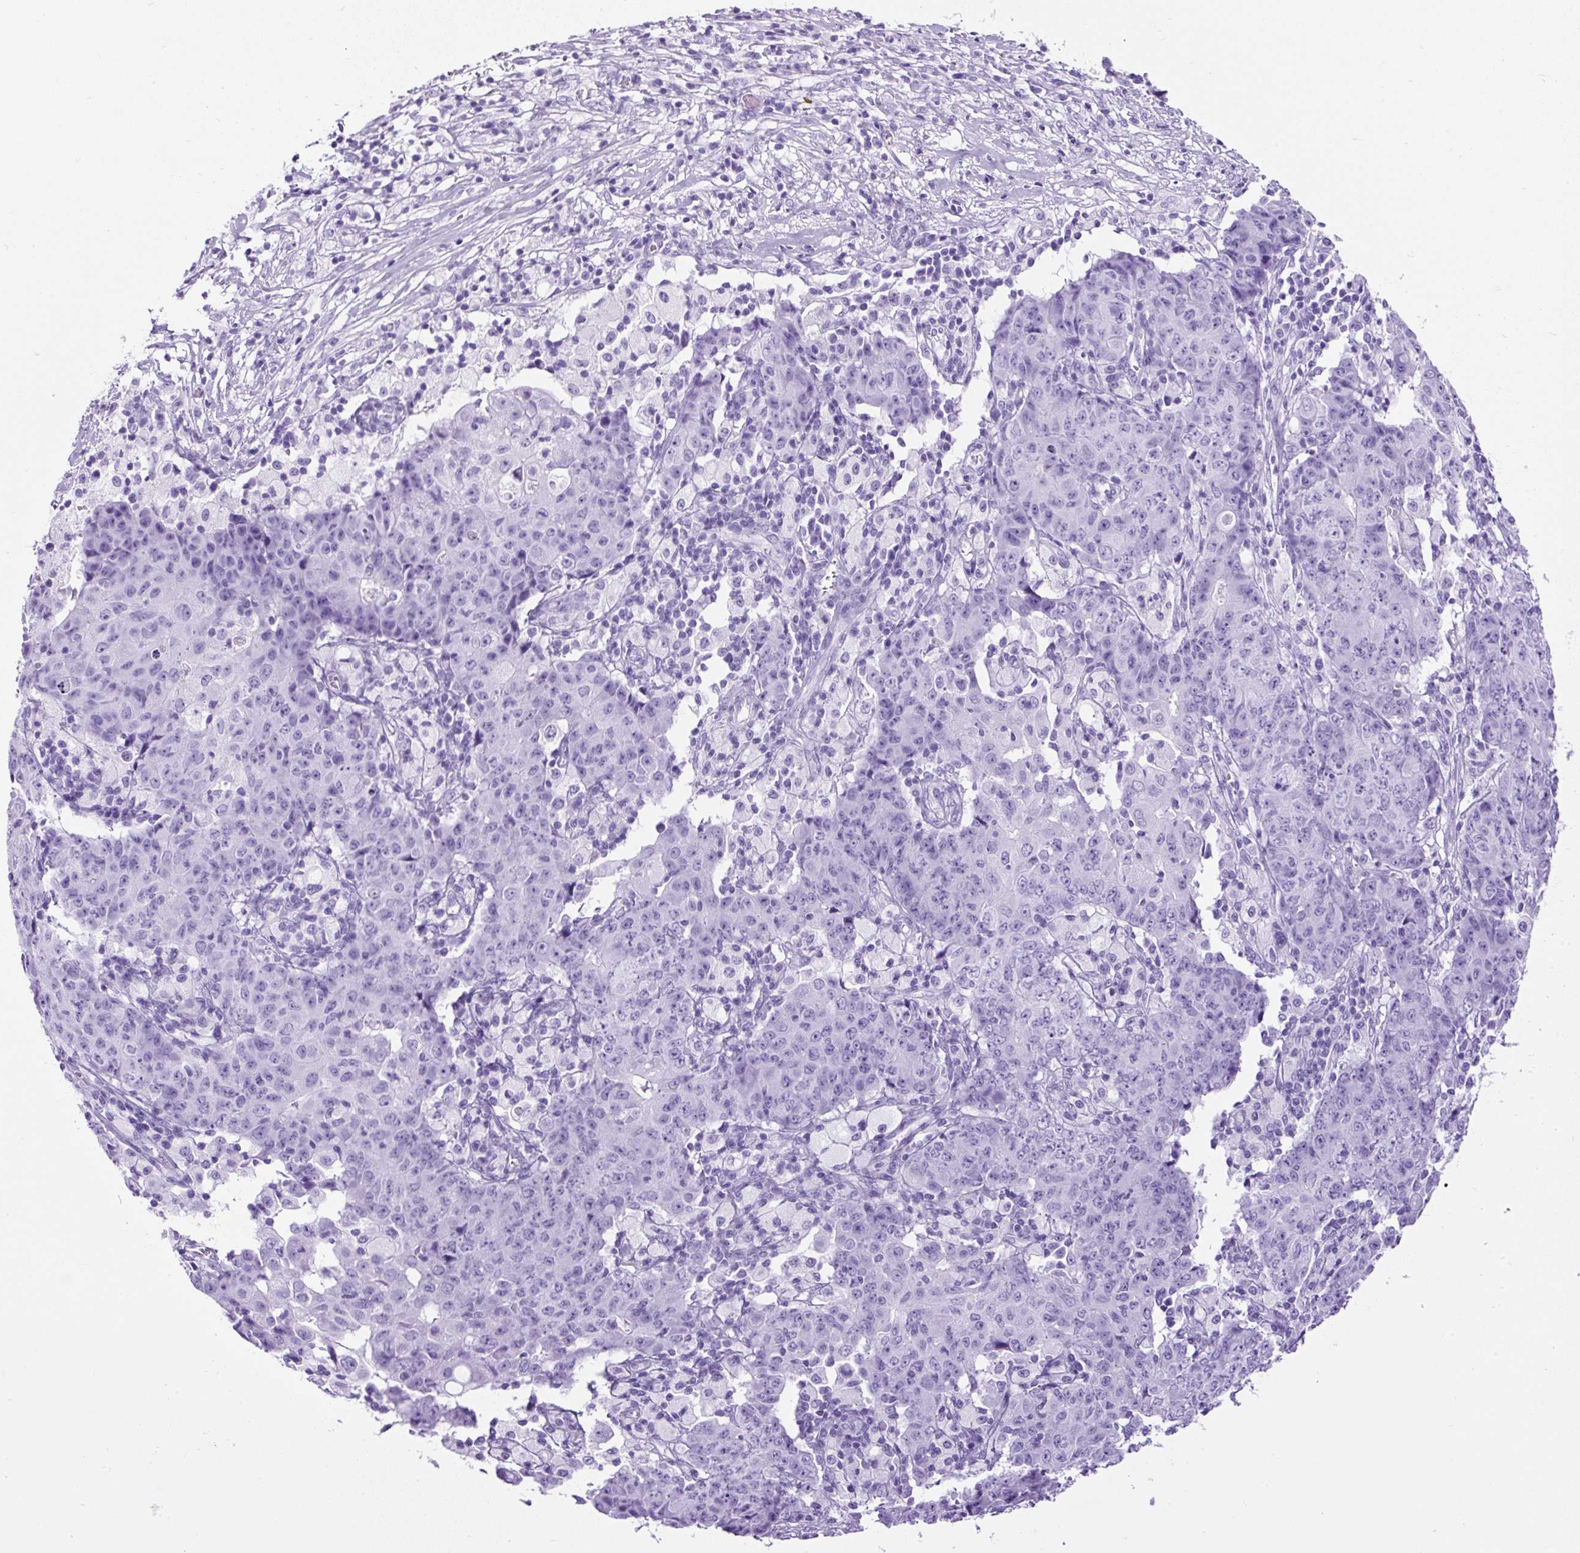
{"staining": {"intensity": "negative", "quantity": "none", "location": "none"}, "tissue": "ovarian cancer", "cell_type": "Tumor cells", "image_type": "cancer", "snomed": [{"axis": "morphology", "description": "Carcinoma, endometroid"}, {"axis": "topography", "description": "Ovary"}], "caption": "DAB (3,3'-diaminobenzidine) immunohistochemical staining of ovarian endometroid carcinoma exhibits no significant staining in tumor cells. (DAB immunohistochemistry, high magnification).", "gene": "CEL", "patient": {"sex": "female", "age": 42}}